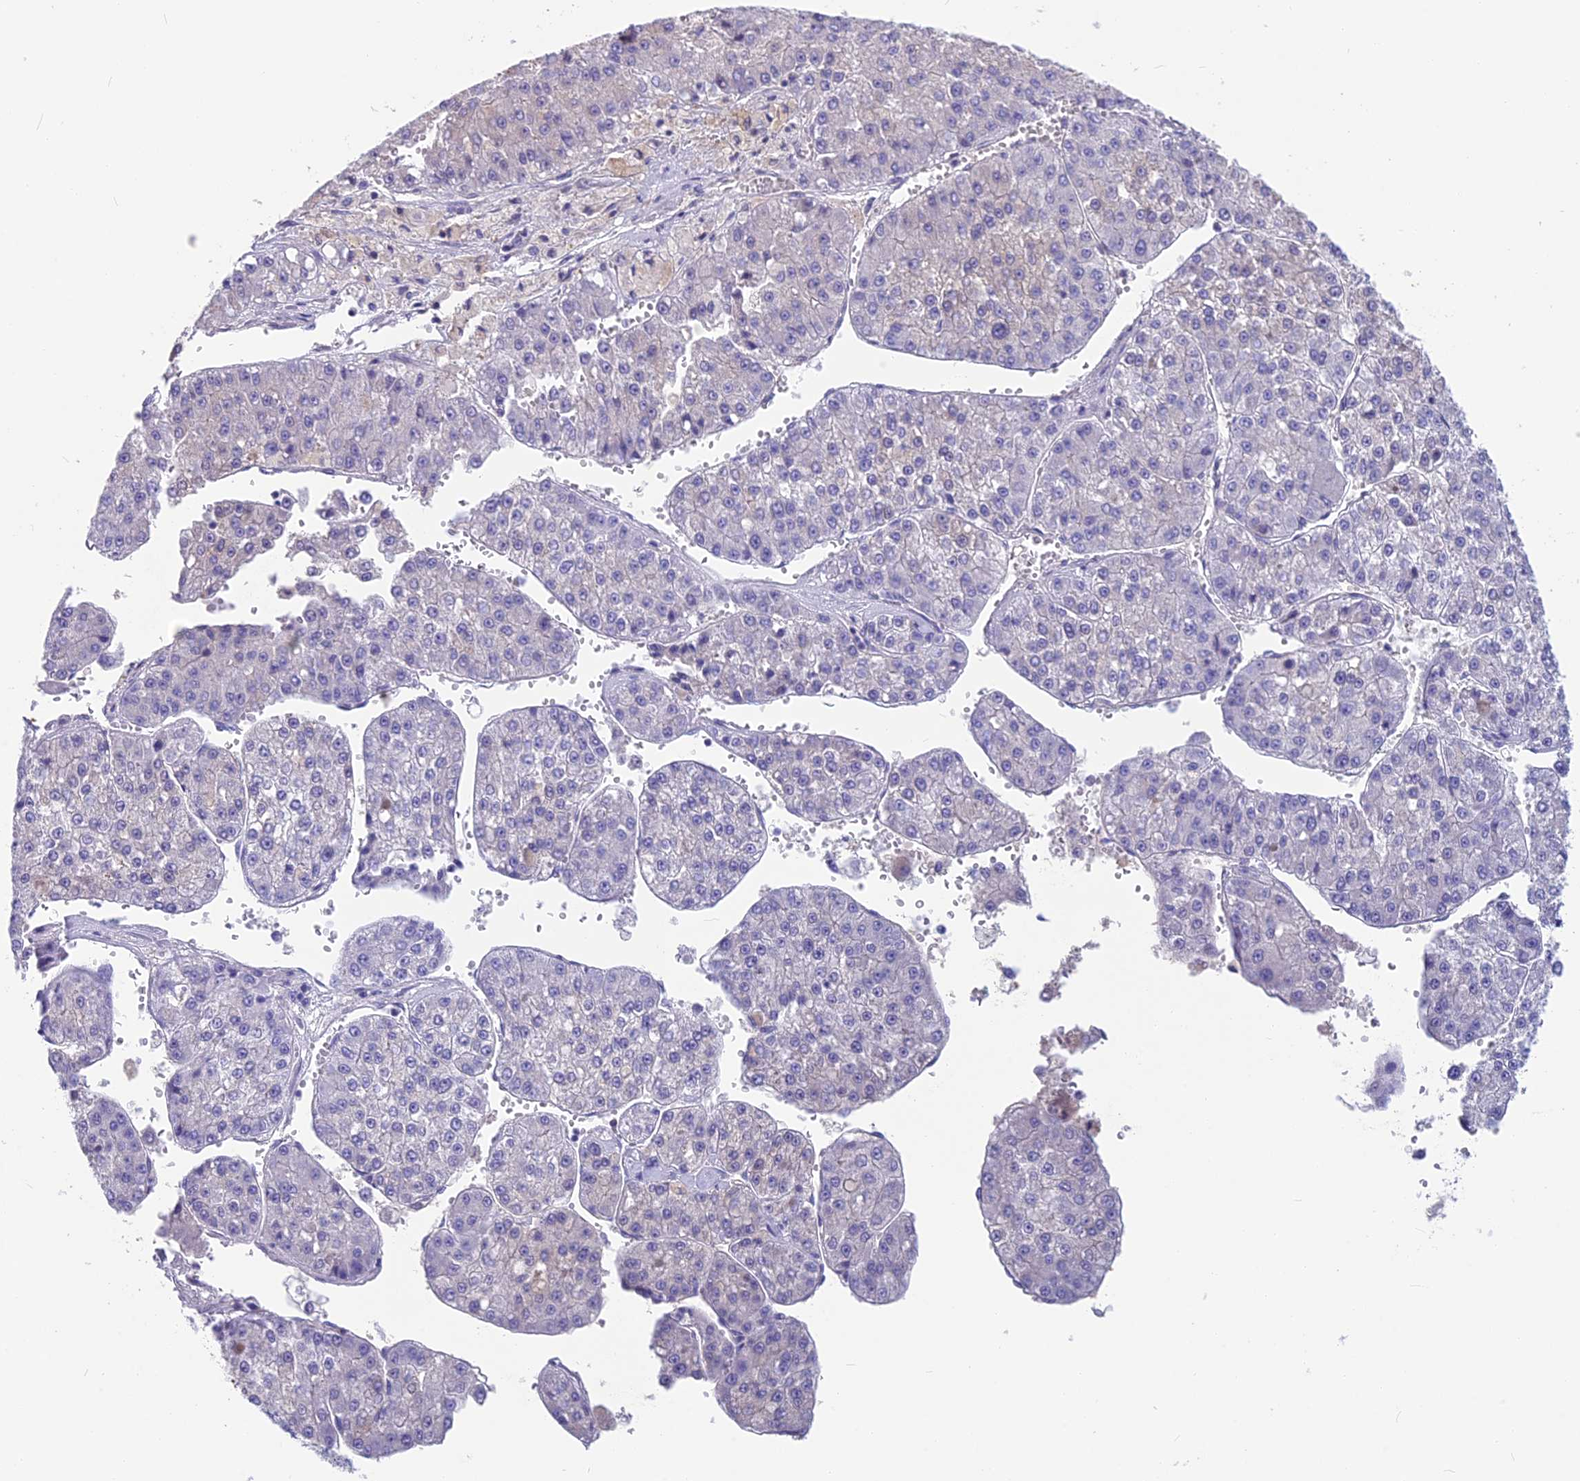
{"staining": {"intensity": "negative", "quantity": "none", "location": "none"}, "tissue": "liver cancer", "cell_type": "Tumor cells", "image_type": "cancer", "snomed": [{"axis": "morphology", "description": "Carcinoma, Hepatocellular, NOS"}, {"axis": "topography", "description": "Liver"}], "caption": "IHC photomicrograph of human hepatocellular carcinoma (liver) stained for a protein (brown), which exhibits no positivity in tumor cells.", "gene": "SNAP91", "patient": {"sex": "female", "age": 73}}